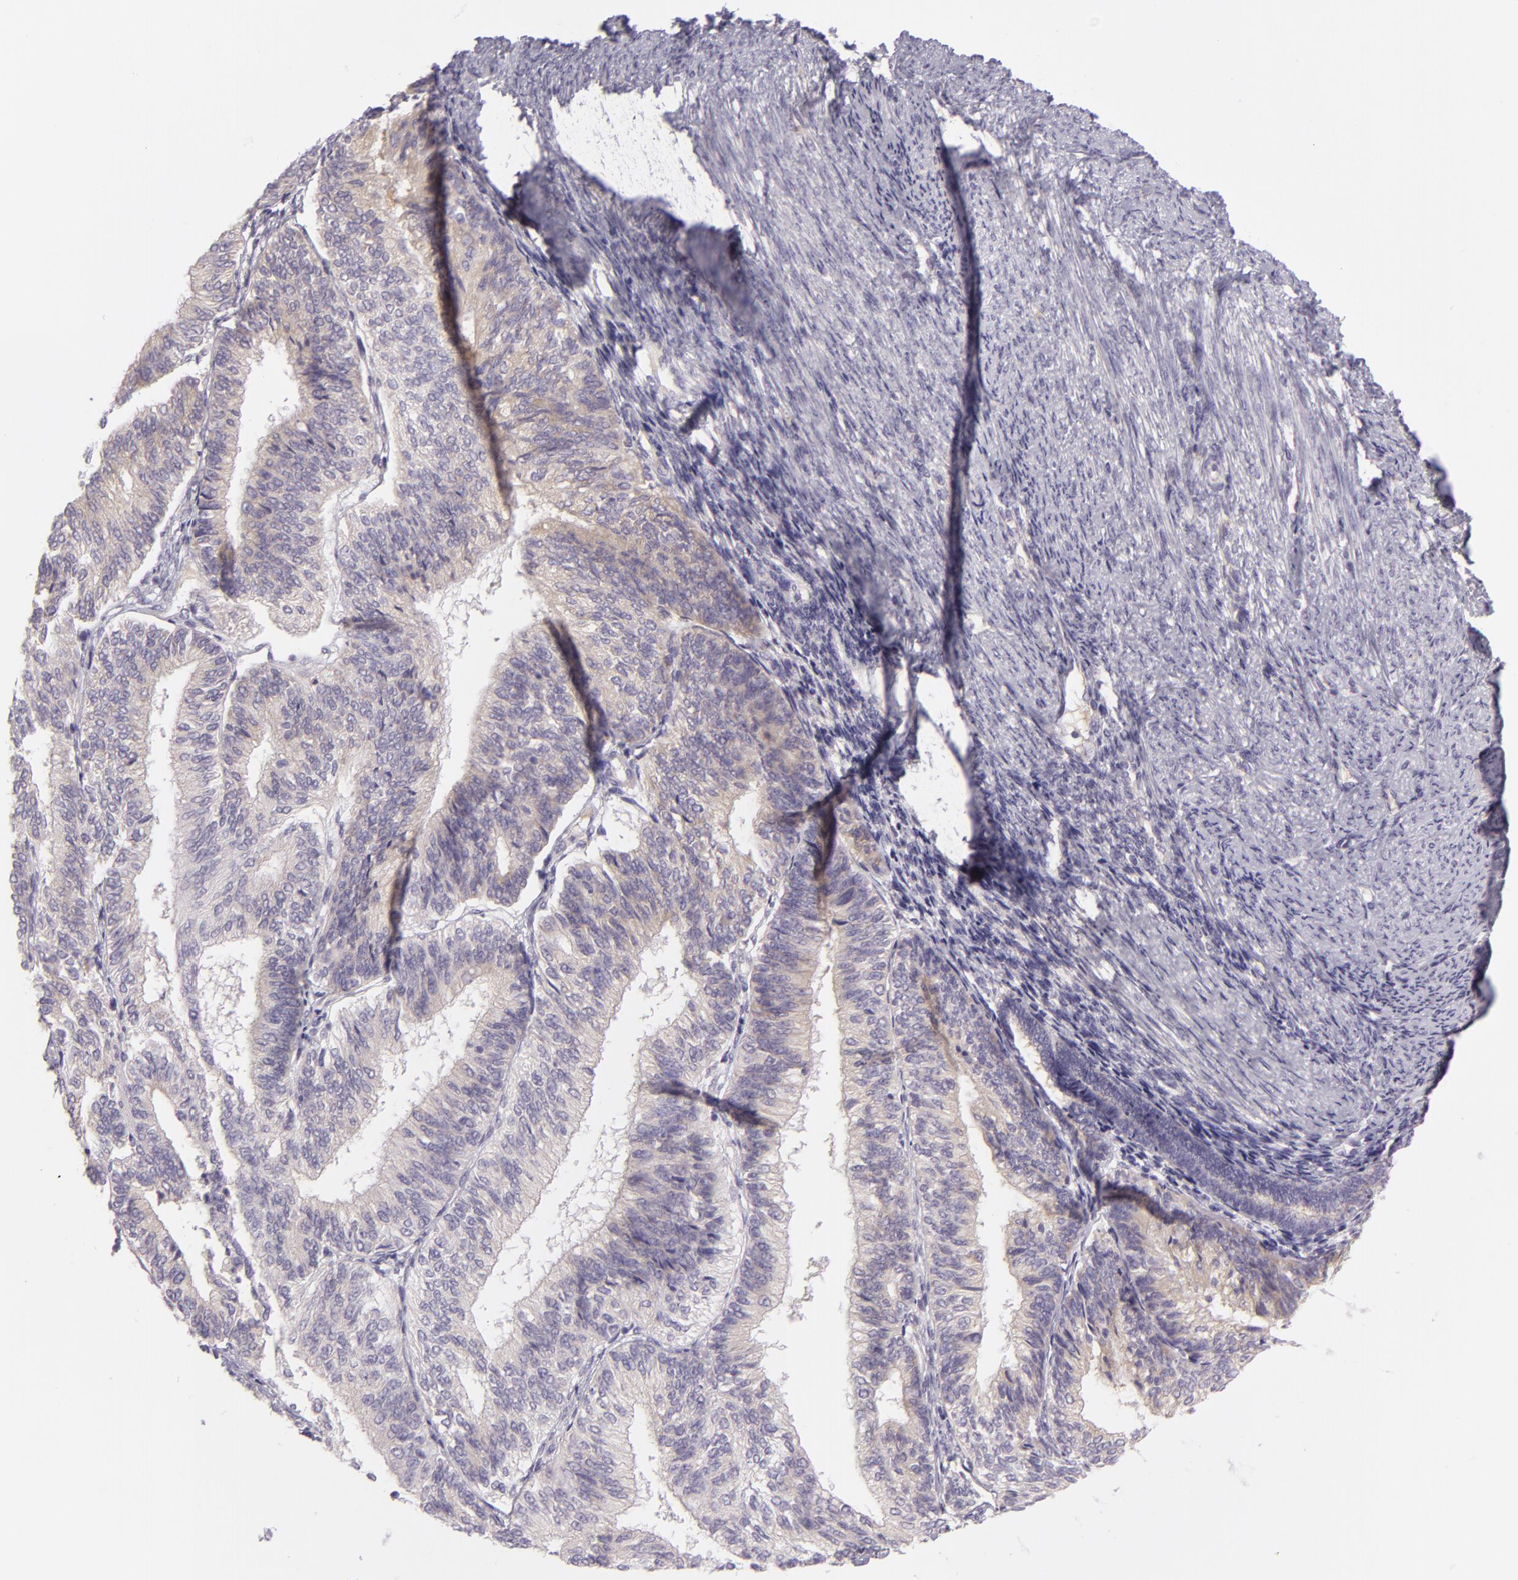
{"staining": {"intensity": "weak", "quantity": "25%-75%", "location": "cytoplasmic/membranous"}, "tissue": "endometrial cancer", "cell_type": "Tumor cells", "image_type": "cancer", "snomed": [{"axis": "morphology", "description": "Adenocarcinoma, NOS"}, {"axis": "topography", "description": "Endometrium"}], "caption": "Protein expression by immunohistochemistry (IHC) shows weak cytoplasmic/membranous expression in approximately 25%-75% of tumor cells in adenocarcinoma (endometrial). (DAB (3,3'-diaminobenzidine) = brown stain, brightfield microscopy at high magnification).", "gene": "ZC3H7B", "patient": {"sex": "female", "age": 55}}